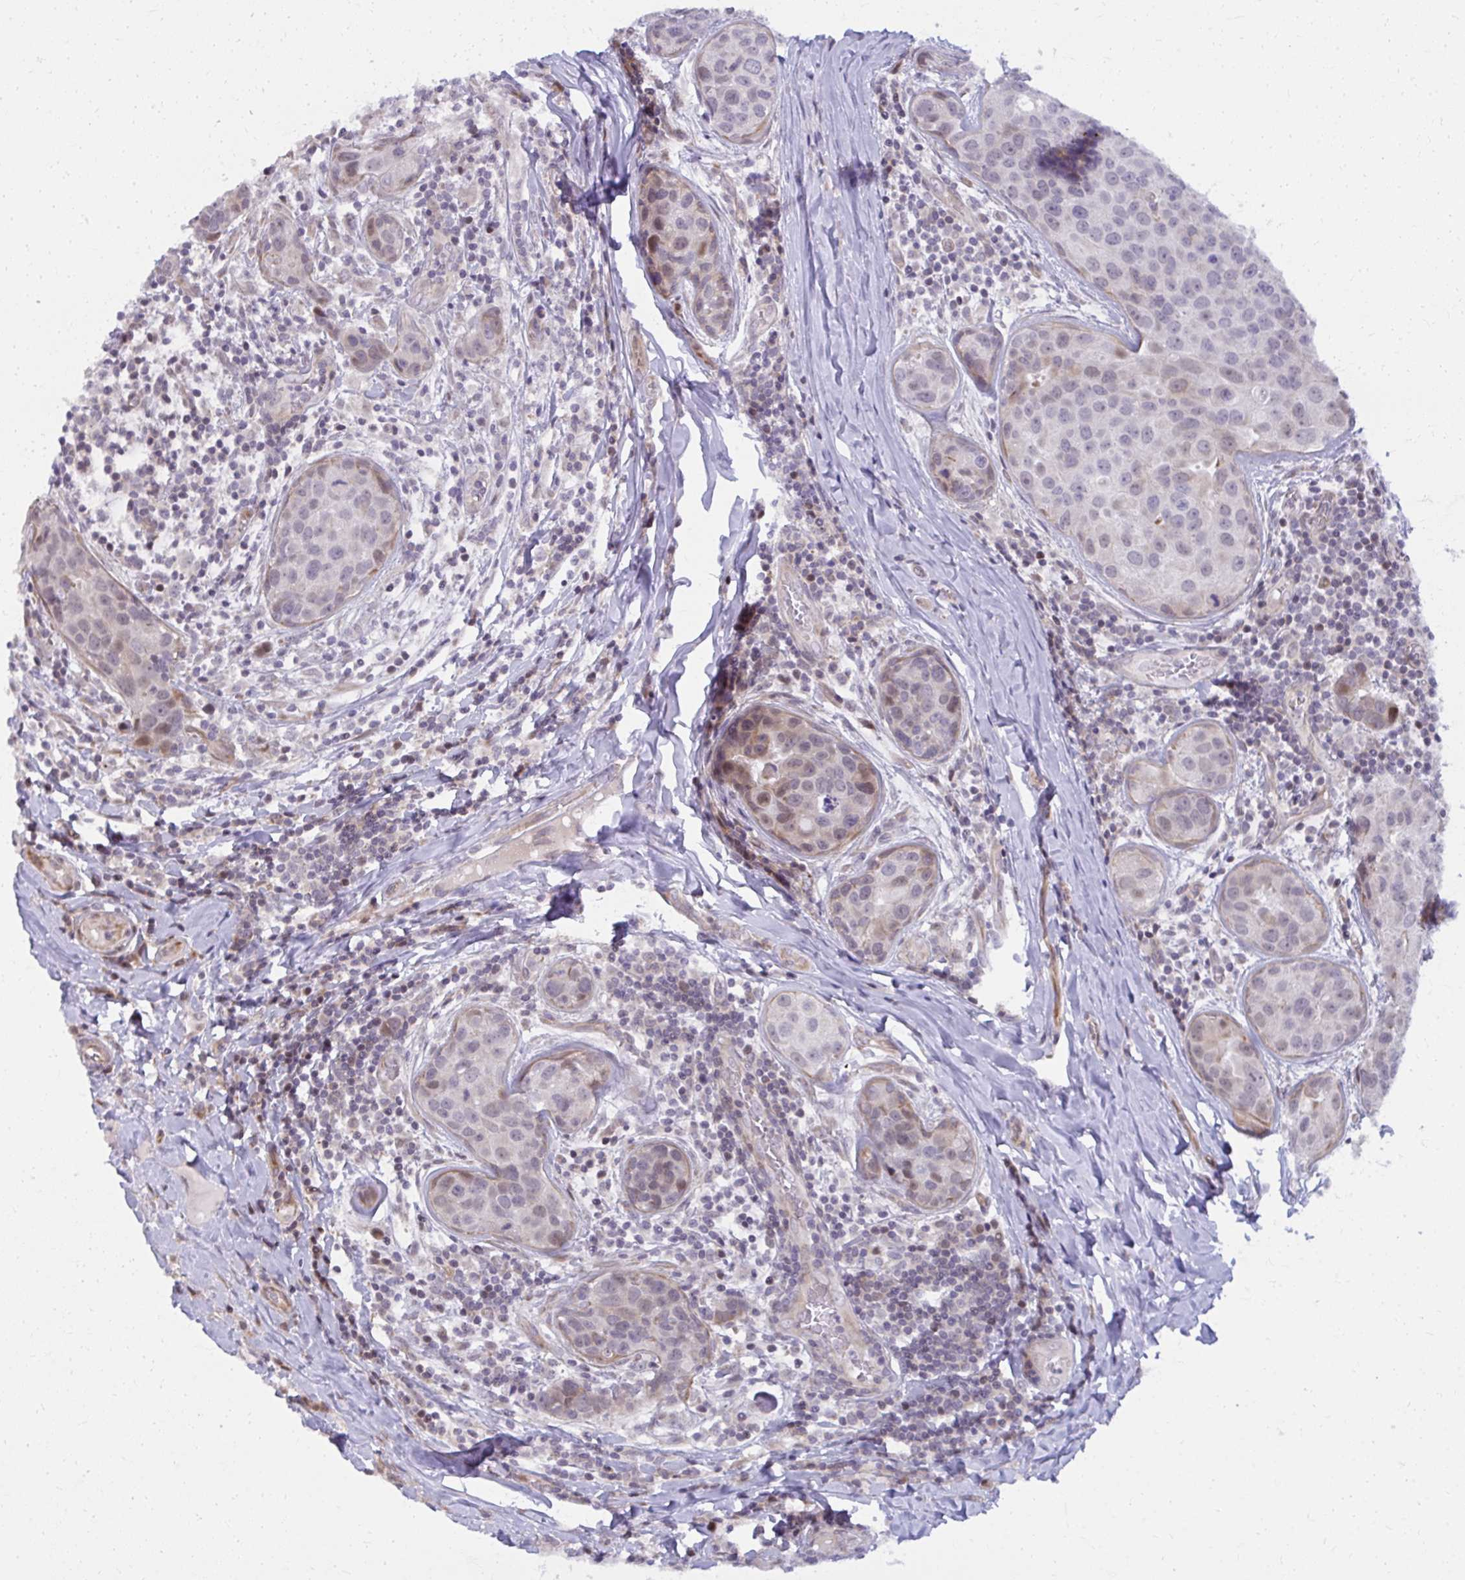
{"staining": {"intensity": "moderate", "quantity": "<25%", "location": "cytoplasmic/membranous,nuclear"}, "tissue": "breast cancer", "cell_type": "Tumor cells", "image_type": "cancer", "snomed": [{"axis": "morphology", "description": "Duct carcinoma"}, {"axis": "topography", "description": "Breast"}], "caption": "This image reveals breast cancer (intraductal carcinoma) stained with immunohistochemistry to label a protein in brown. The cytoplasmic/membranous and nuclear of tumor cells show moderate positivity for the protein. Nuclei are counter-stained blue.", "gene": "MAF1", "patient": {"sex": "female", "age": 24}}